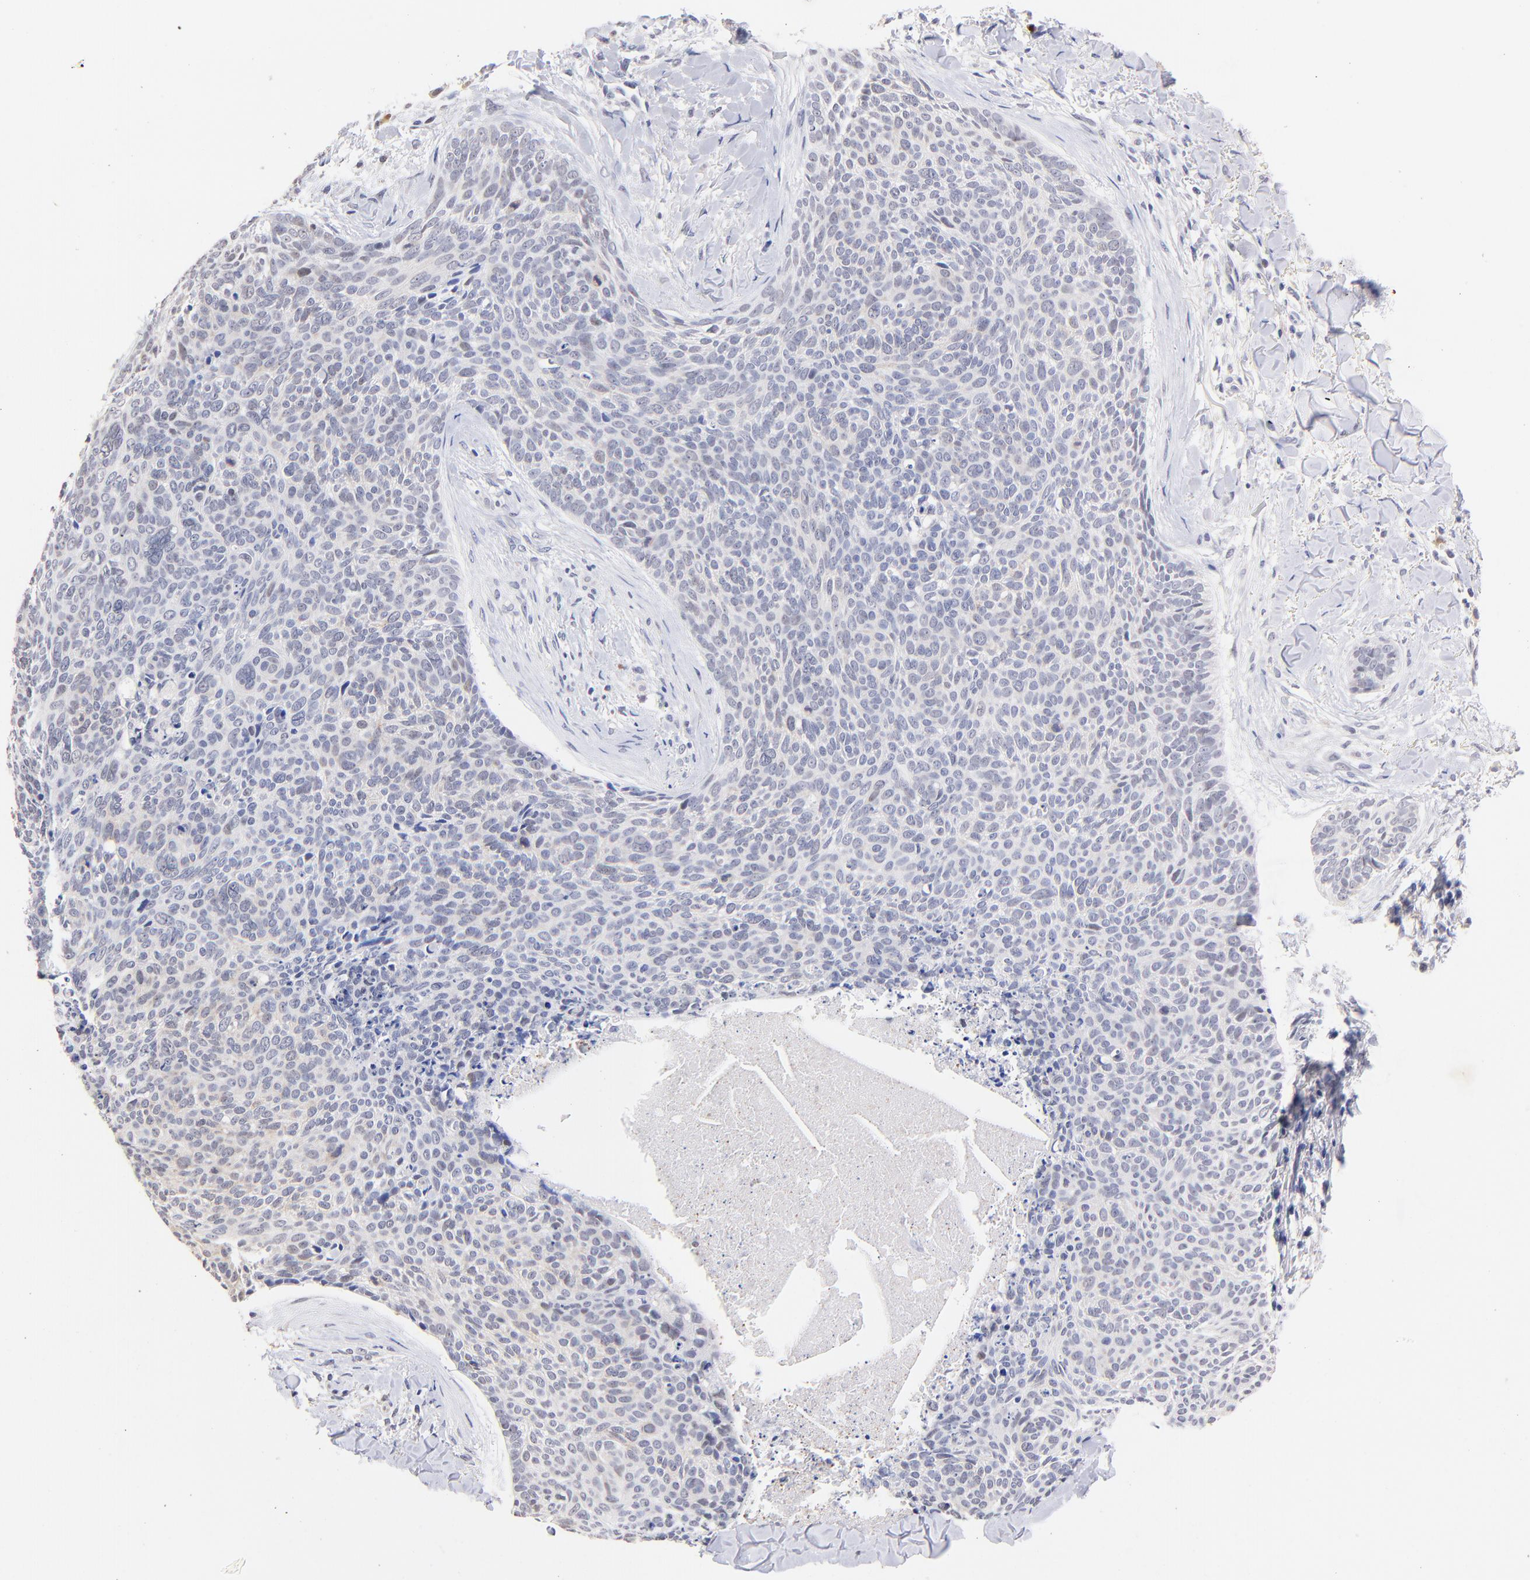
{"staining": {"intensity": "weak", "quantity": "<25%", "location": "nuclear"}, "tissue": "skin cancer", "cell_type": "Tumor cells", "image_type": "cancer", "snomed": [{"axis": "morphology", "description": "Normal tissue, NOS"}, {"axis": "morphology", "description": "Basal cell carcinoma"}, {"axis": "topography", "description": "Skin"}], "caption": "This is an immunohistochemistry (IHC) histopathology image of skin basal cell carcinoma. There is no staining in tumor cells.", "gene": "ZNF155", "patient": {"sex": "female", "age": 57}}